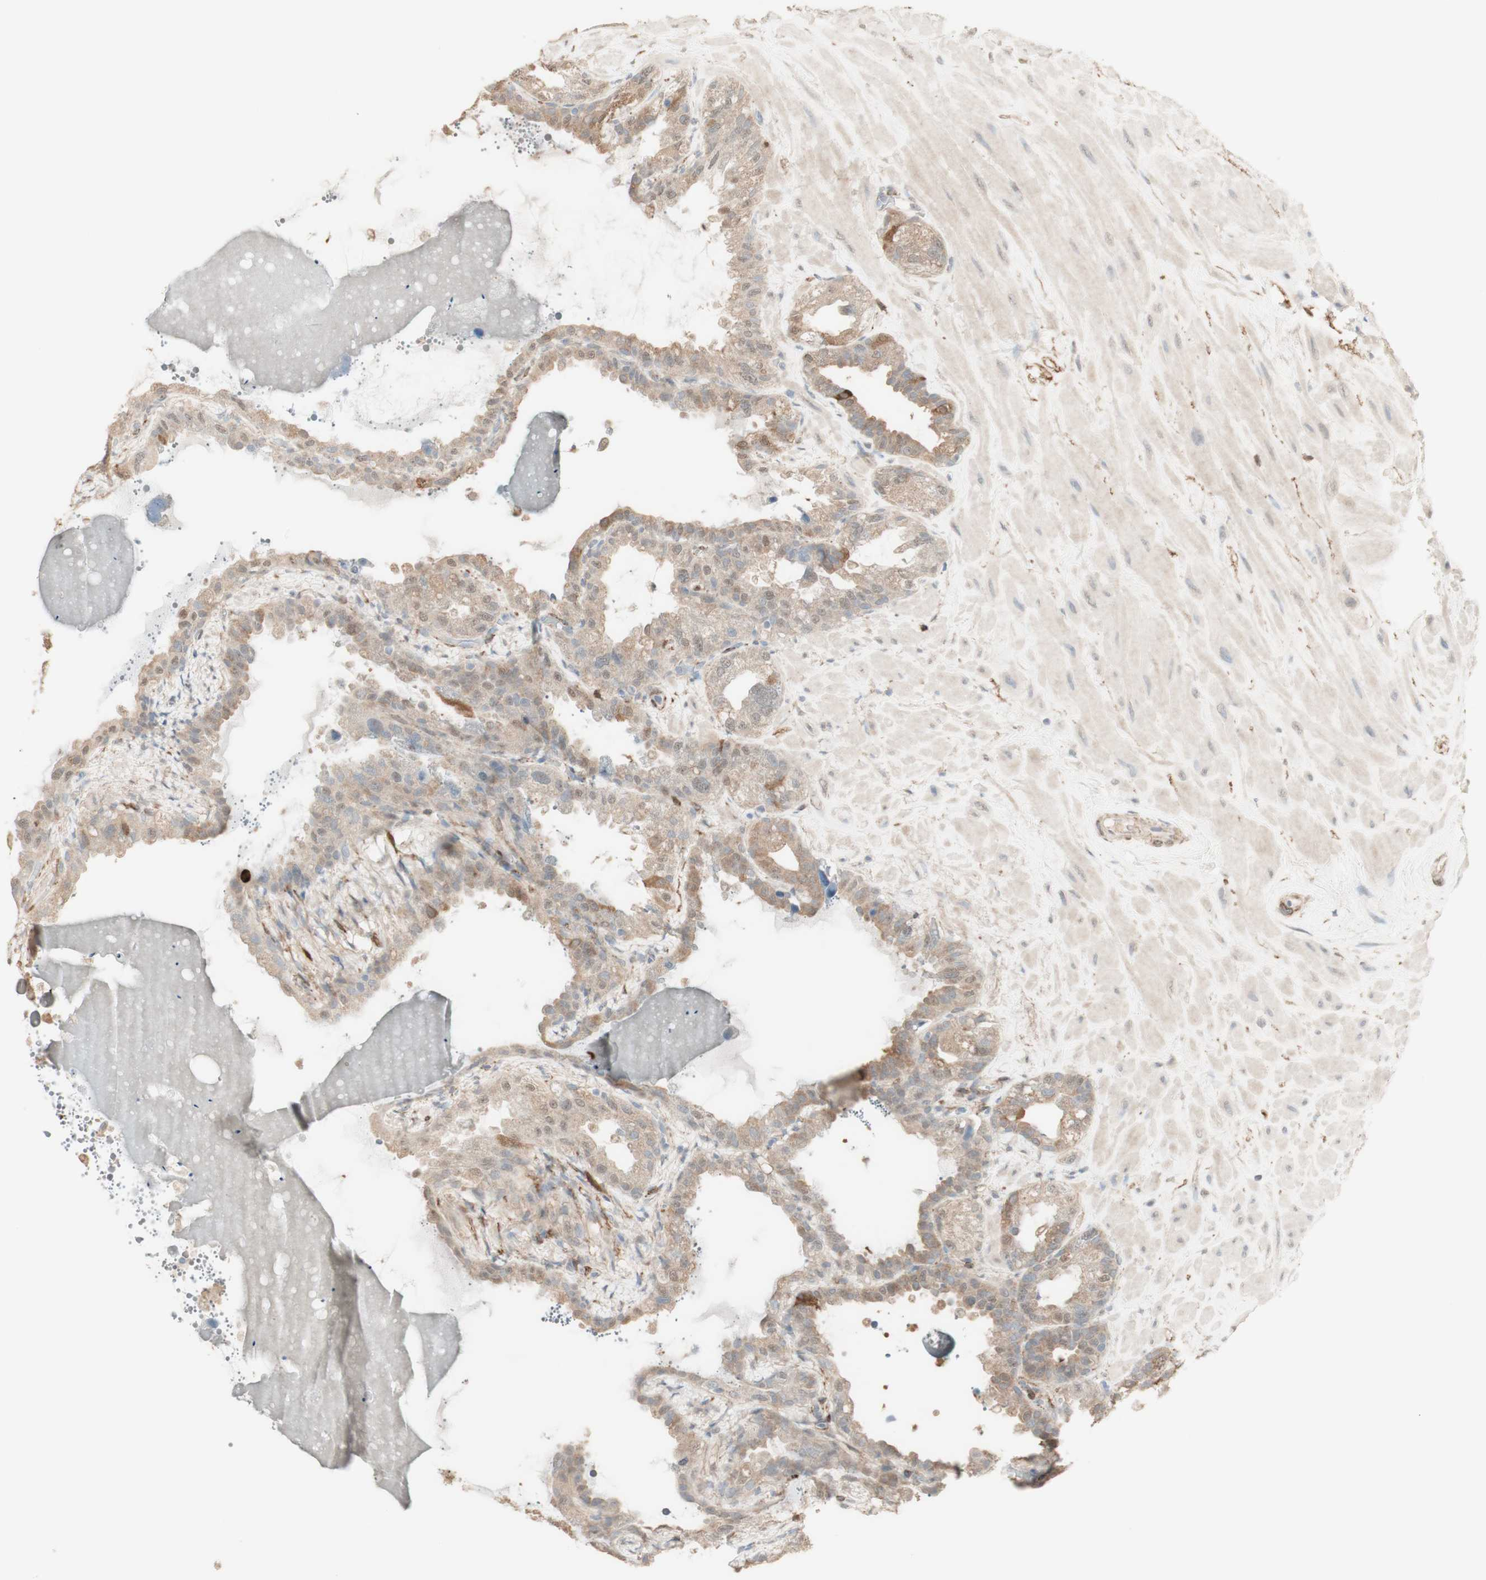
{"staining": {"intensity": "weak", "quantity": ">75%", "location": "cytoplasmic/membranous"}, "tissue": "seminal vesicle", "cell_type": "Glandular cells", "image_type": "normal", "snomed": [{"axis": "morphology", "description": "Normal tissue, NOS"}, {"axis": "topography", "description": "Seminal veicle"}], "caption": "Glandular cells reveal low levels of weak cytoplasmic/membranous positivity in about >75% of cells in unremarkable seminal vesicle. (IHC, brightfield microscopy, high magnification).", "gene": "MUC3A", "patient": {"sex": "male", "age": 68}}